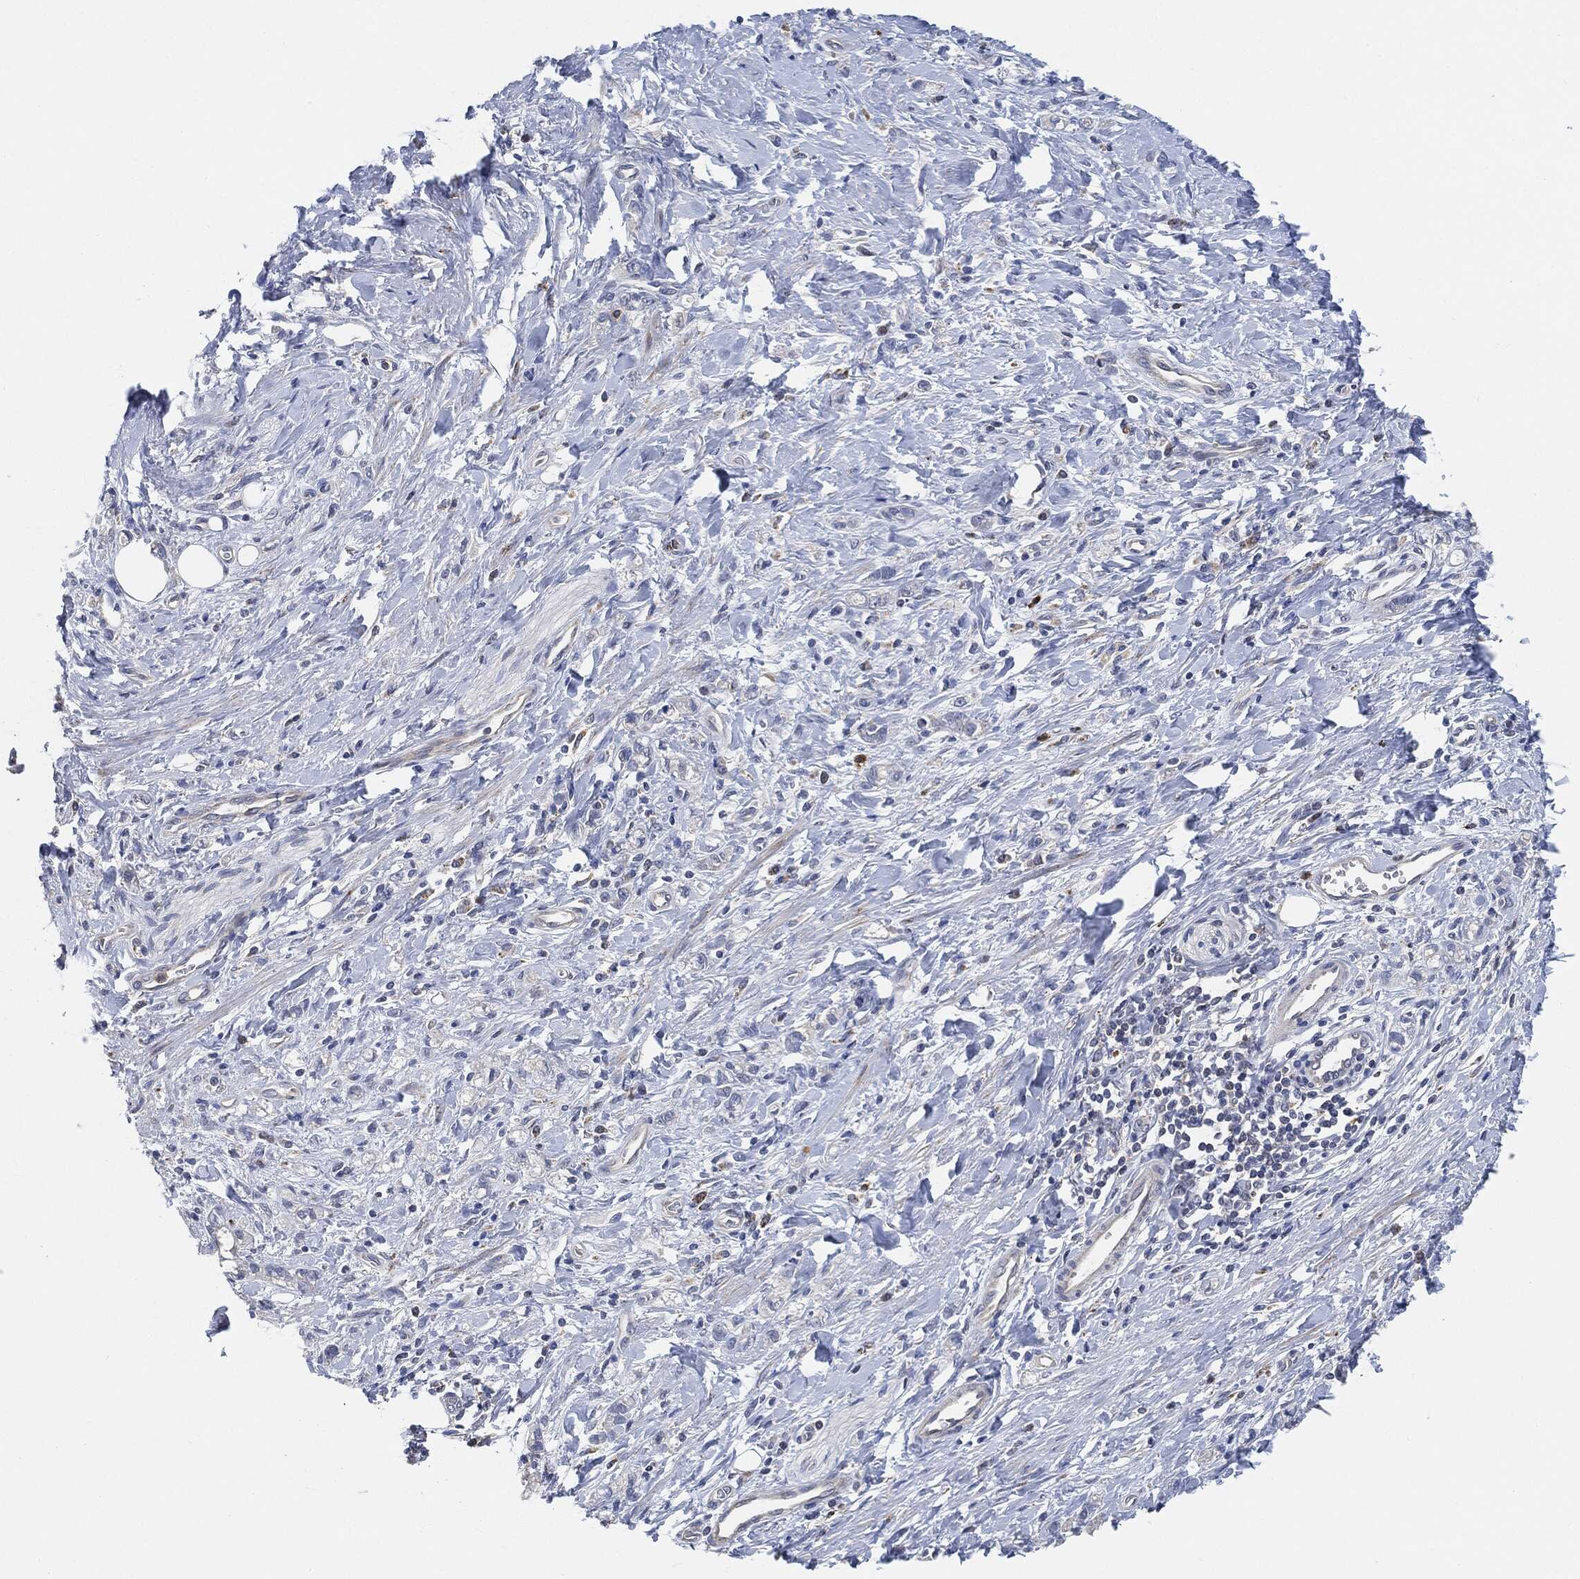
{"staining": {"intensity": "negative", "quantity": "none", "location": "none"}, "tissue": "stomach cancer", "cell_type": "Tumor cells", "image_type": "cancer", "snomed": [{"axis": "morphology", "description": "Adenocarcinoma, NOS"}, {"axis": "topography", "description": "Stomach"}], "caption": "Immunohistochemistry micrograph of neoplastic tissue: stomach adenocarcinoma stained with DAB (3,3'-diaminobenzidine) reveals no significant protein expression in tumor cells.", "gene": "VSIG4", "patient": {"sex": "male", "age": 77}}